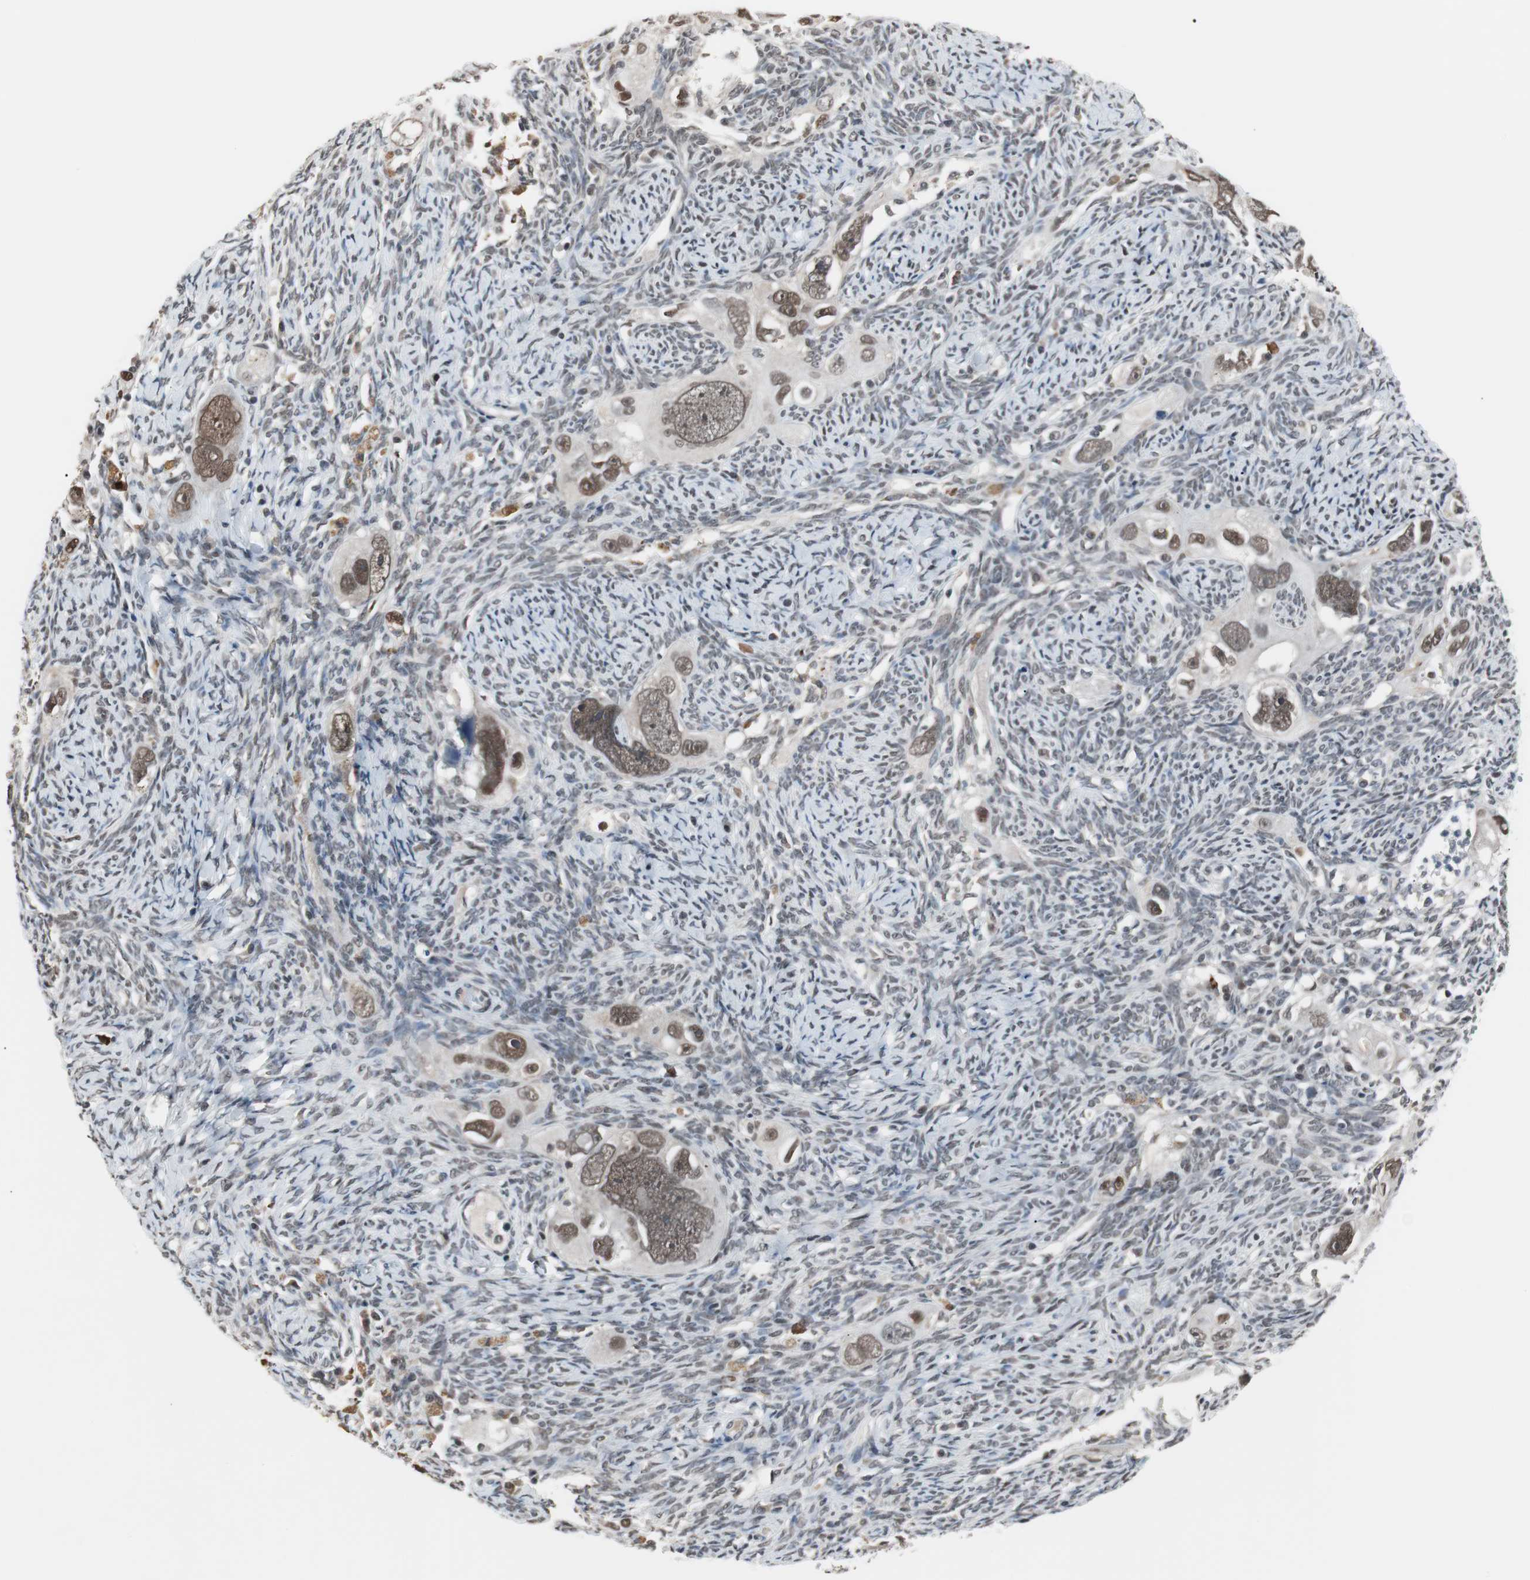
{"staining": {"intensity": "moderate", "quantity": ">75%", "location": "nuclear"}, "tissue": "ovarian cancer", "cell_type": "Tumor cells", "image_type": "cancer", "snomed": [{"axis": "morphology", "description": "Normal tissue, NOS"}, {"axis": "morphology", "description": "Cystadenocarcinoma, serous, NOS"}, {"axis": "topography", "description": "Ovary"}], "caption": "A brown stain shows moderate nuclear positivity of a protein in ovarian serous cystadenocarcinoma tumor cells.", "gene": "TAF7", "patient": {"sex": "female", "age": 62}}